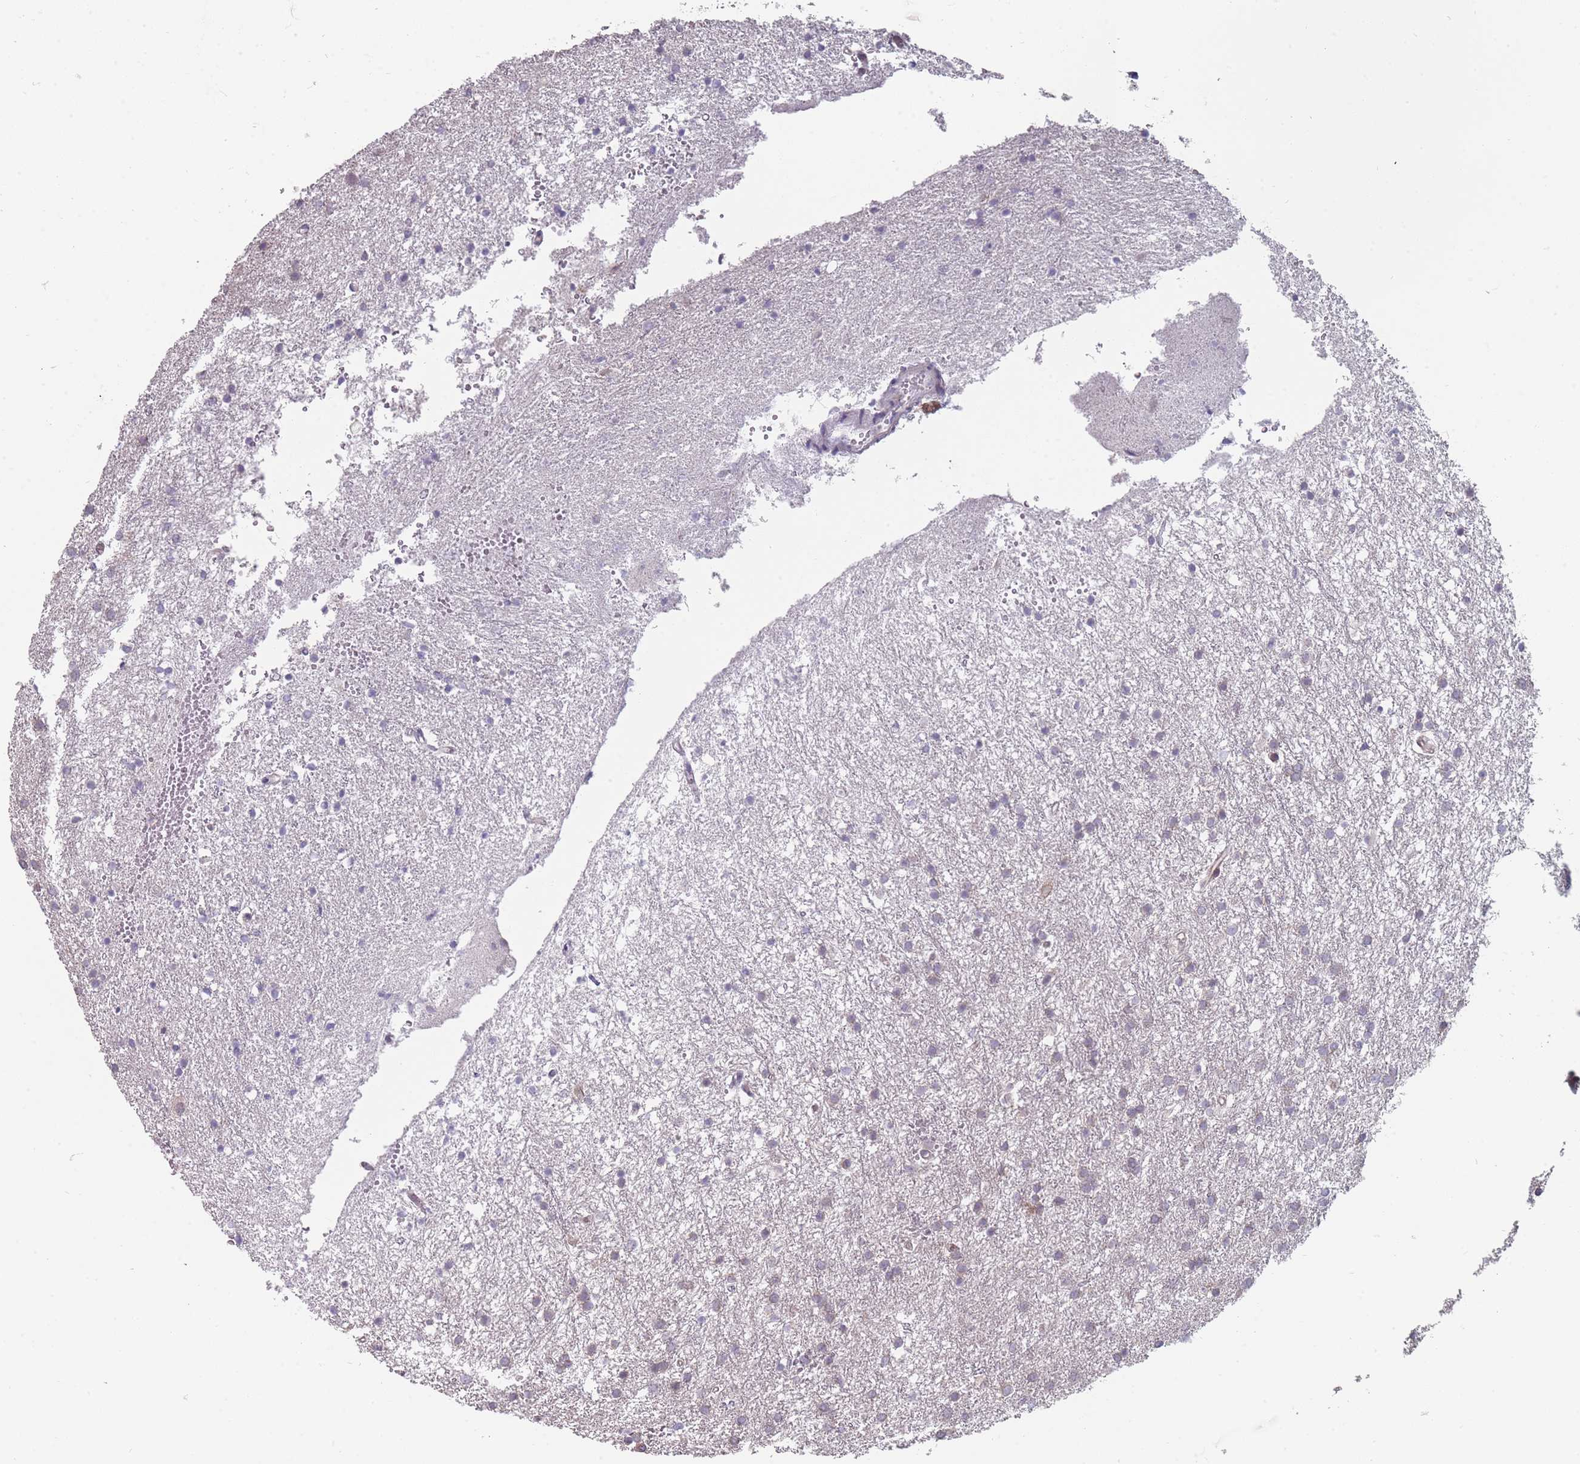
{"staining": {"intensity": "negative", "quantity": "none", "location": "none"}, "tissue": "glioma", "cell_type": "Tumor cells", "image_type": "cancer", "snomed": [{"axis": "morphology", "description": "Glioma, malignant, High grade"}, {"axis": "topography", "description": "Brain"}], "caption": "The immunohistochemistry (IHC) histopathology image has no significant expression in tumor cells of glioma tissue.", "gene": "PCDH12", "patient": {"sex": "female", "age": 50}}